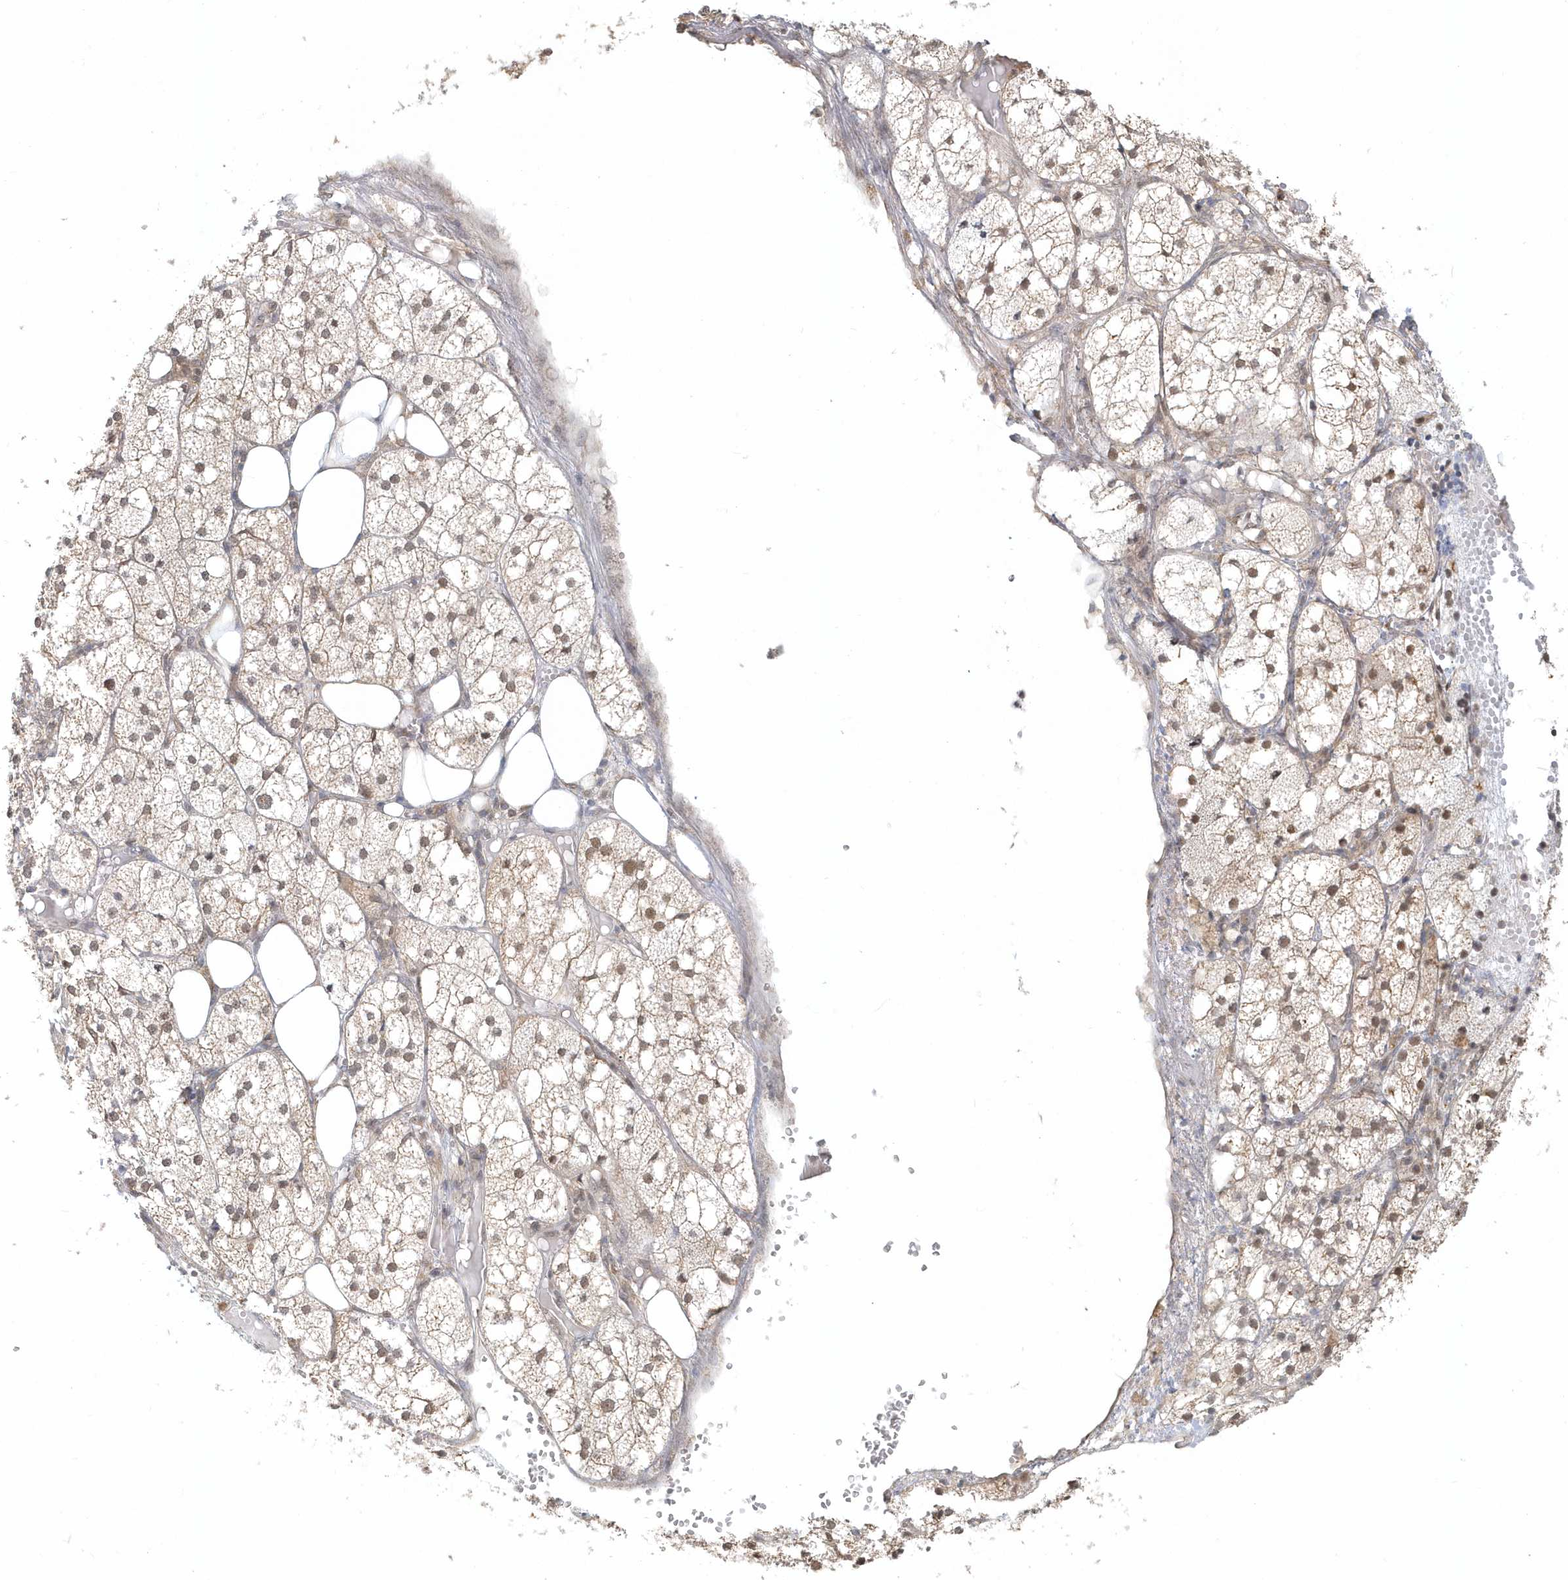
{"staining": {"intensity": "moderate", "quantity": ">75%", "location": "nuclear"}, "tissue": "adrenal gland", "cell_type": "Glandular cells", "image_type": "normal", "snomed": [{"axis": "morphology", "description": "Normal tissue, NOS"}, {"axis": "topography", "description": "Adrenal gland"}], "caption": "This is a photomicrograph of IHC staining of normal adrenal gland, which shows moderate staining in the nuclear of glandular cells.", "gene": "PSMD6", "patient": {"sex": "female", "age": 61}}